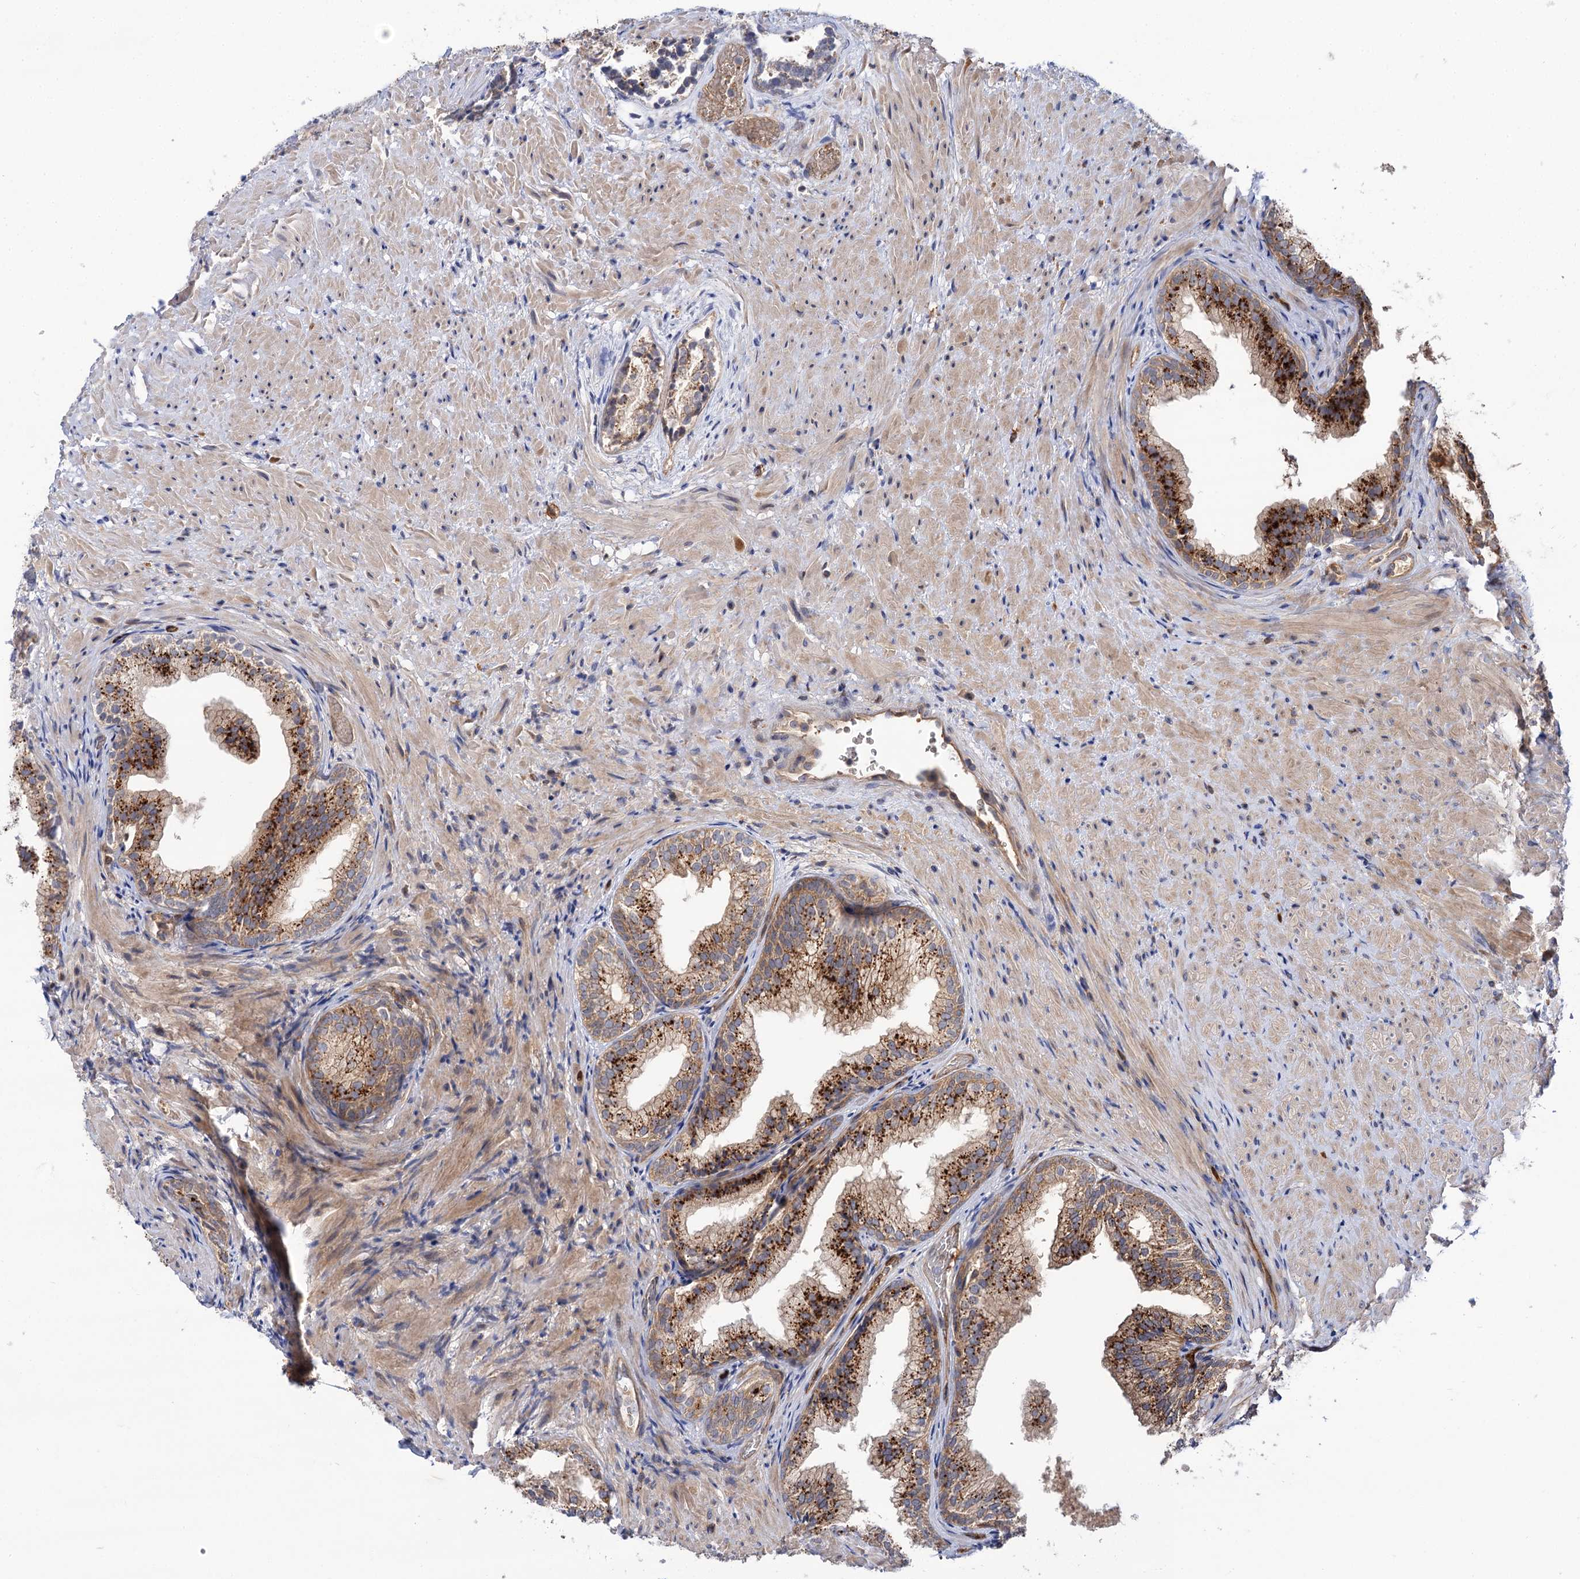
{"staining": {"intensity": "strong", "quantity": ">75%", "location": "cytoplasmic/membranous"}, "tissue": "prostate", "cell_type": "Glandular cells", "image_type": "normal", "snomed": [{"axis": "morphology", "description": "Normal tissue, NOS"}, {"axis": "topography", "description": "Prostate"}], "caption": "Immunohistochemistry image of unremarkable prostate: prostate stained using IHC shows high levels of strong protein expression localized specifically in the cytoplasmic/membranous of glandular cells, appearing as a cytoplasmic/membranous brown color.", "gene": "PATL1", "patient": {"sex": "male", "age": 76}}